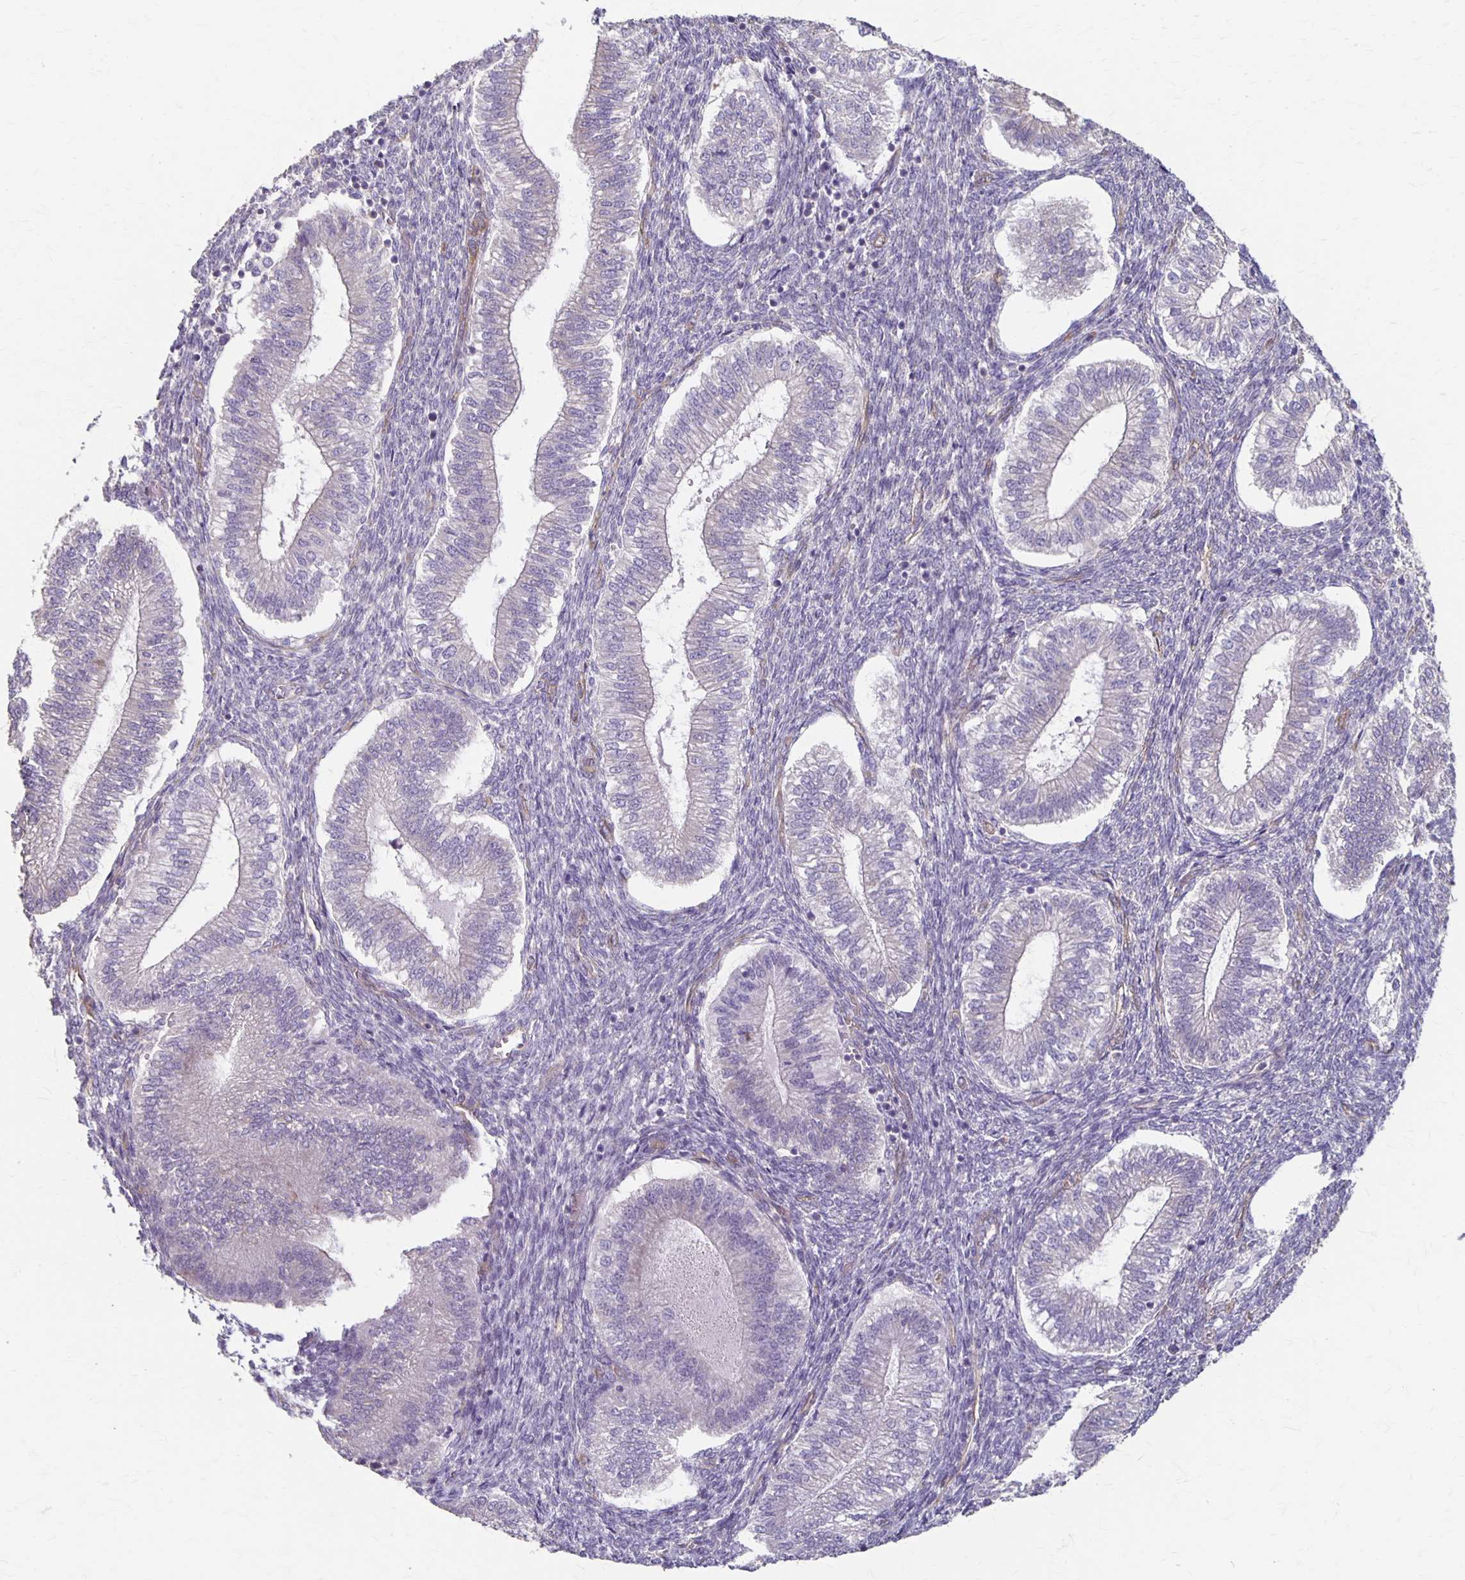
{"staining": {"intensity": "weak", "quantity": "<25%", "location": "cytoplasmic/membranous"}, "tissue": "endometrium", "cell_type": "Cells in endometrial stroma", "image_type": "normal", "snomed": [{"axis": "morphology", "description": "Normal tissue, NOS"}, {"axis": "topography", "description": "Endometrium"}], "caption": "IHC photomicrograph of unremarkable endometrium stained for a protein (brown), which reveals no positivity in cells in endometrial stroma. Brightfield microscopy of IHC stained with DAB (brown) and hematoxylin (blue), captured at high magnification.", "gene": "PPP1R3E", "patient": {"sex": "female", "age": 25}}